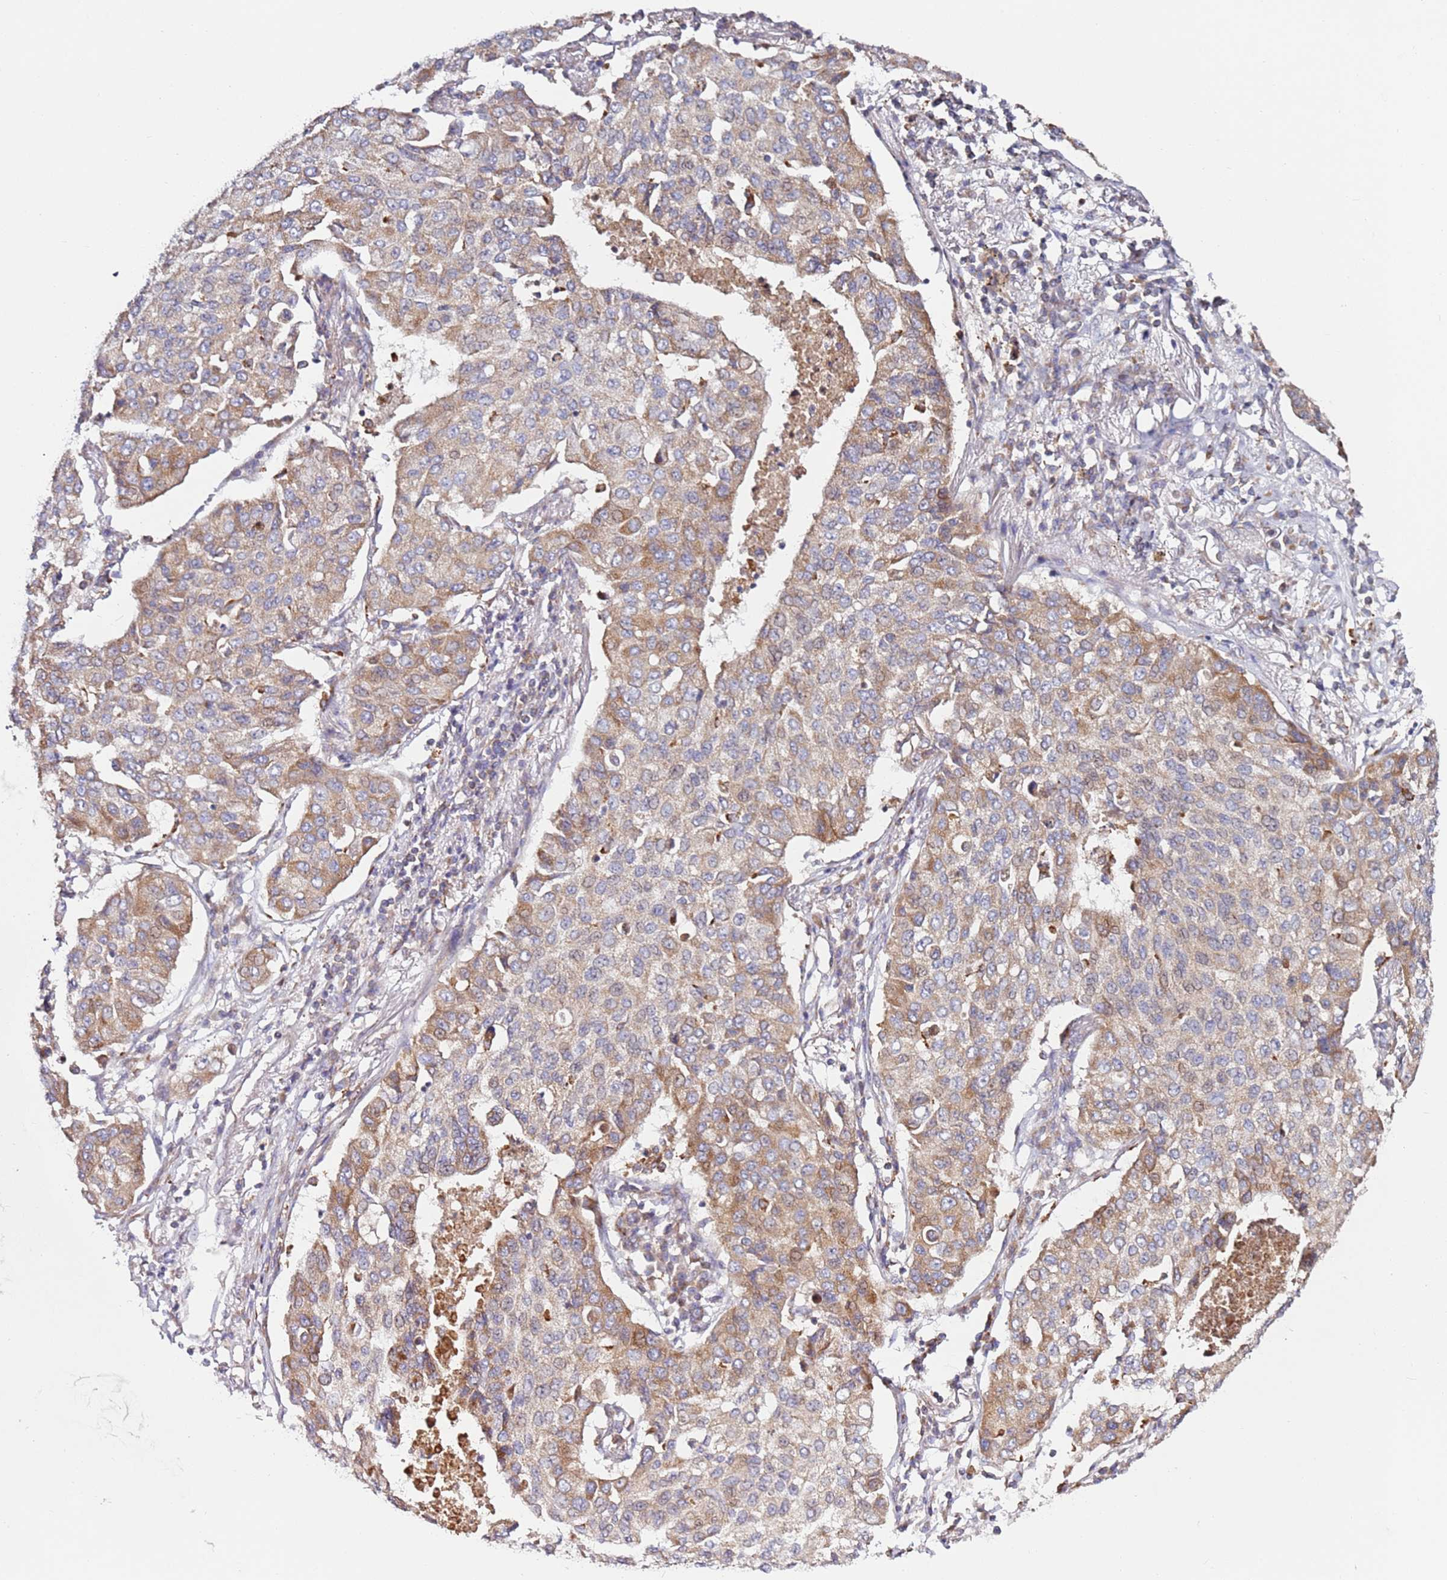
{"staining": {"intensity": "moderate", "quantity": ">75%", "location": "cytoplasmic/membranous"}, "tissue": "lung cancer", "cell_type": "Tumor cells", "image_type": "cancer", "snomed": [{"axis": "morphology", "description": "Squamous cell carcinoma, NOS"}, {"axis": "topography", "description": "Lung"}], "caption": "Immunohistochemistry (IHC) histopathology image of neoplastic tissue: human squamous cell carcinoma (lung) stained using immunohistochemistry (IHC) shows medium levels of moderate protein expression localized specifically in the cytoplasmic/membranous of tumor cells, appearing as a cytoplasmic/membranous brown color.", "gene": "CNOT9", "patient": {"sex": "male", "age": 74}}